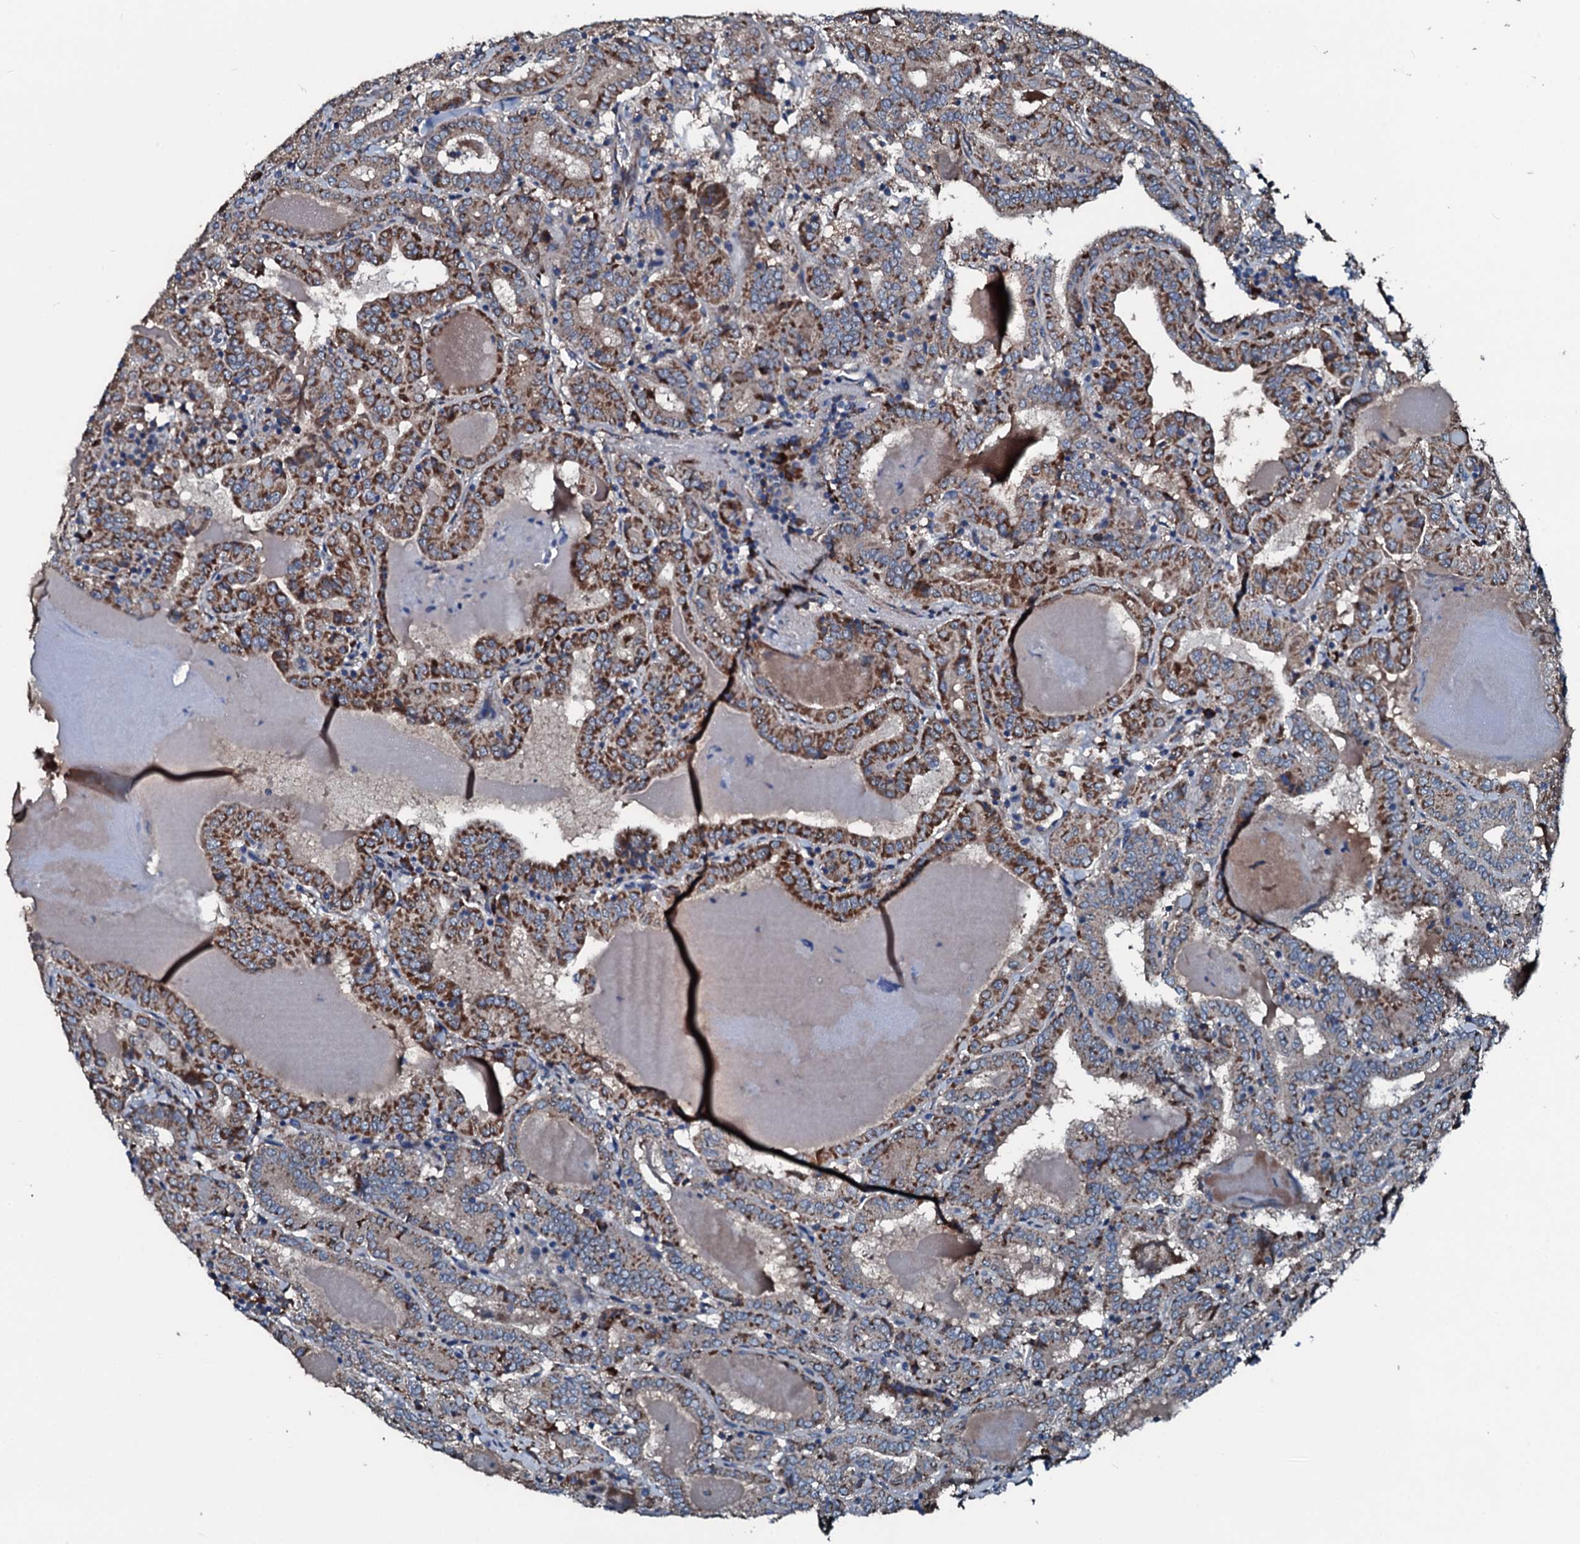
{"staining": {"intensity": "strong", "quantity": "25%-75%", "location": "cytoplasmic/membranous"}, "tissue": "thyroid cancer", "cell_type": "Tumor cells", "image_type": "cancer", "snomed": [{"axis": "morphology", "description": "Papillary adenocarcinoma, NOS"}, {"axis": "topography", "description": "Thyroid gland"}], "caption": "Human thyroid papillary adenocarcinoma stained with a protein marker demonstrates strong staining in tumor cells.", "gene": "ACSS3", "patient": {"sex": "female", "age": 72}}